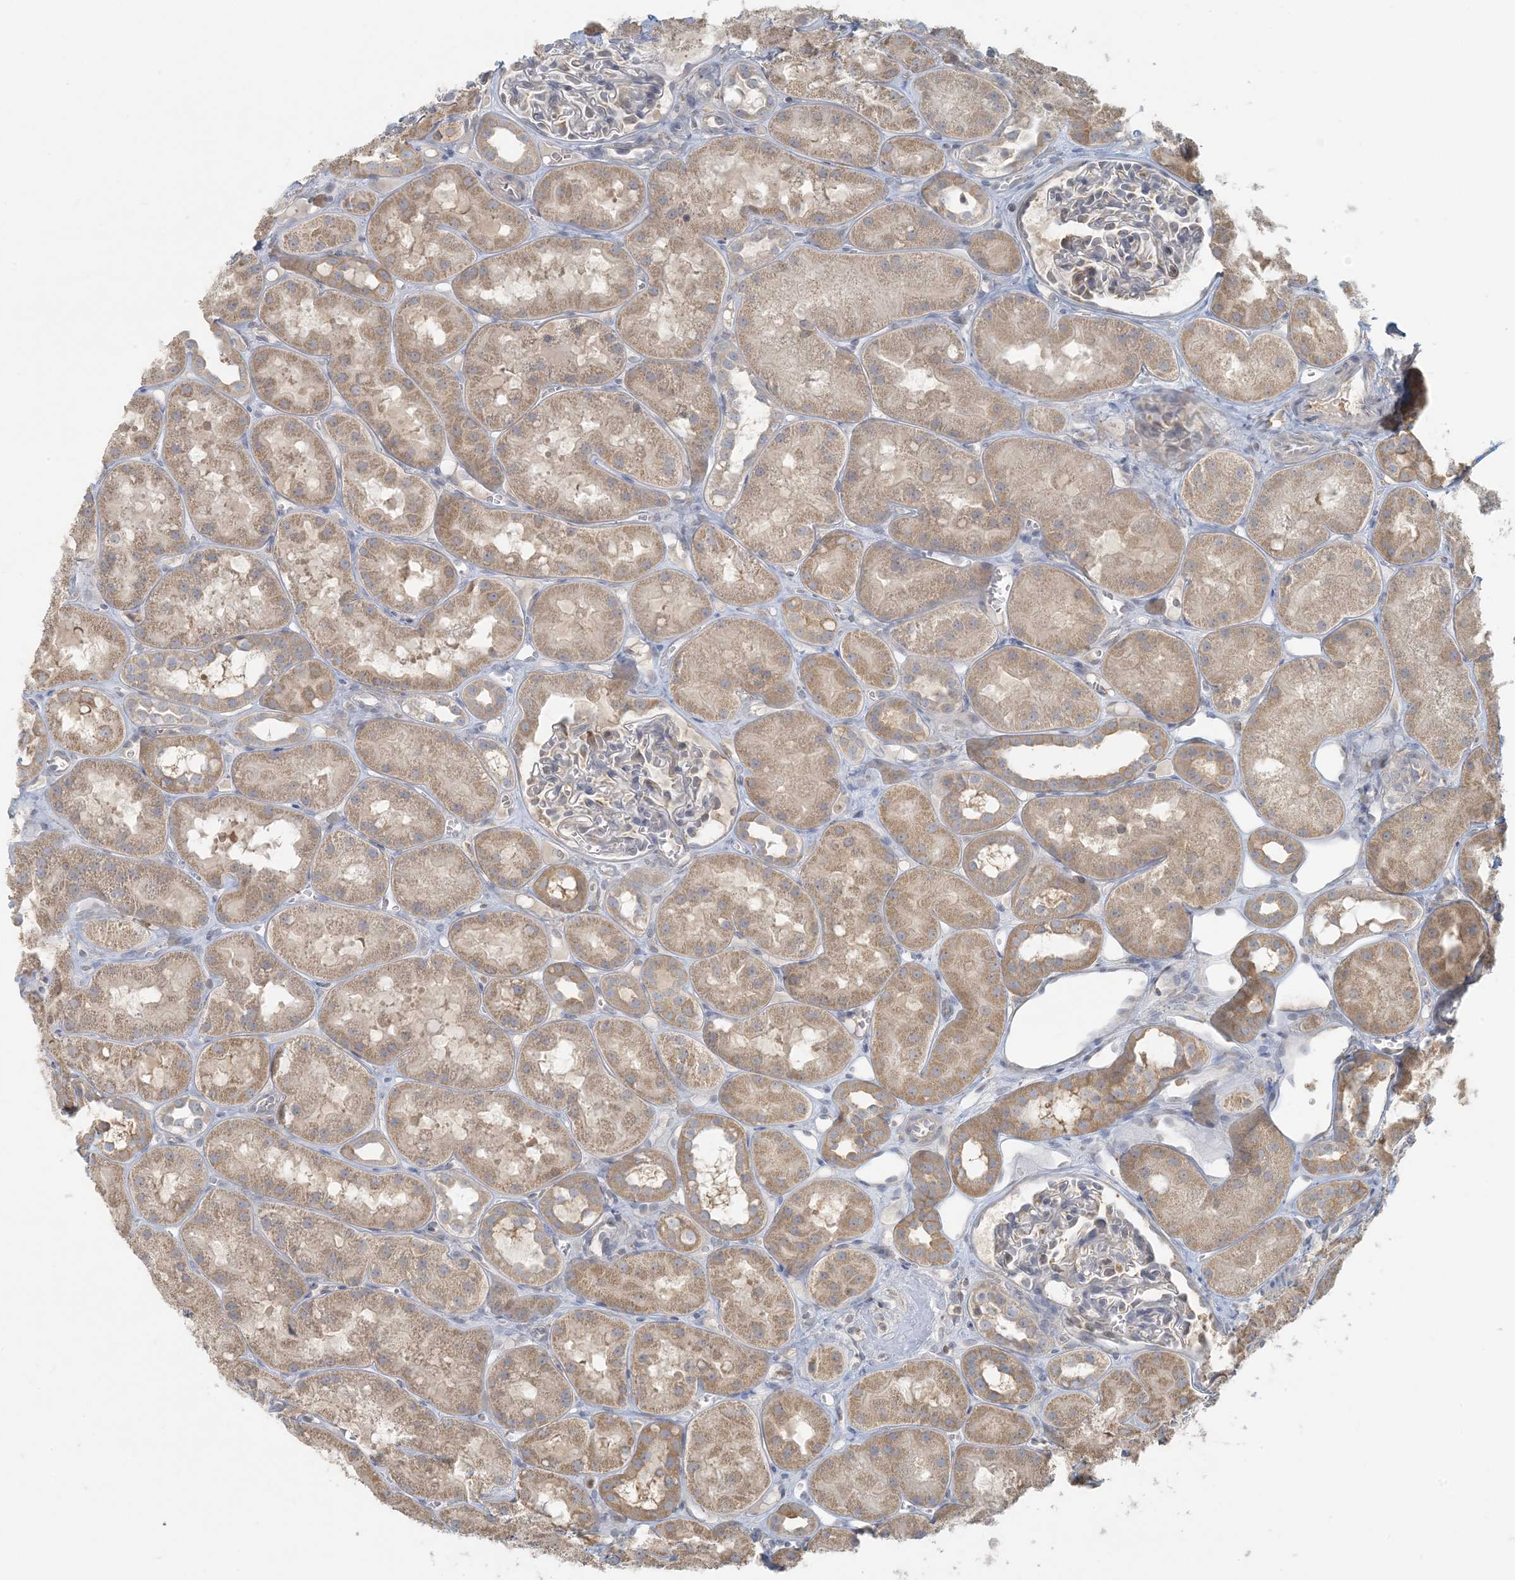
{"staining": {"intensity": "weak", "quantity": "<25%", "location": "cytoplasmic/membranous"}, "tissue": "kidney", "cell_type": "Cells in glomeruli", "image_type": "normal", "snomed": [{"axis": "morphology", "description": "Normal tissue, NOS"}, {"axis": "topography", "description": "Kidney"}], "caption": "High magnification brightfield microscopy of benign kidney stained with DAB (brown) and counterstained with hematoxylin (blue): cells in glomeruli show no significant staining.", "gene": "HACL1", "patient": {"sex": "male", "age": 16}}